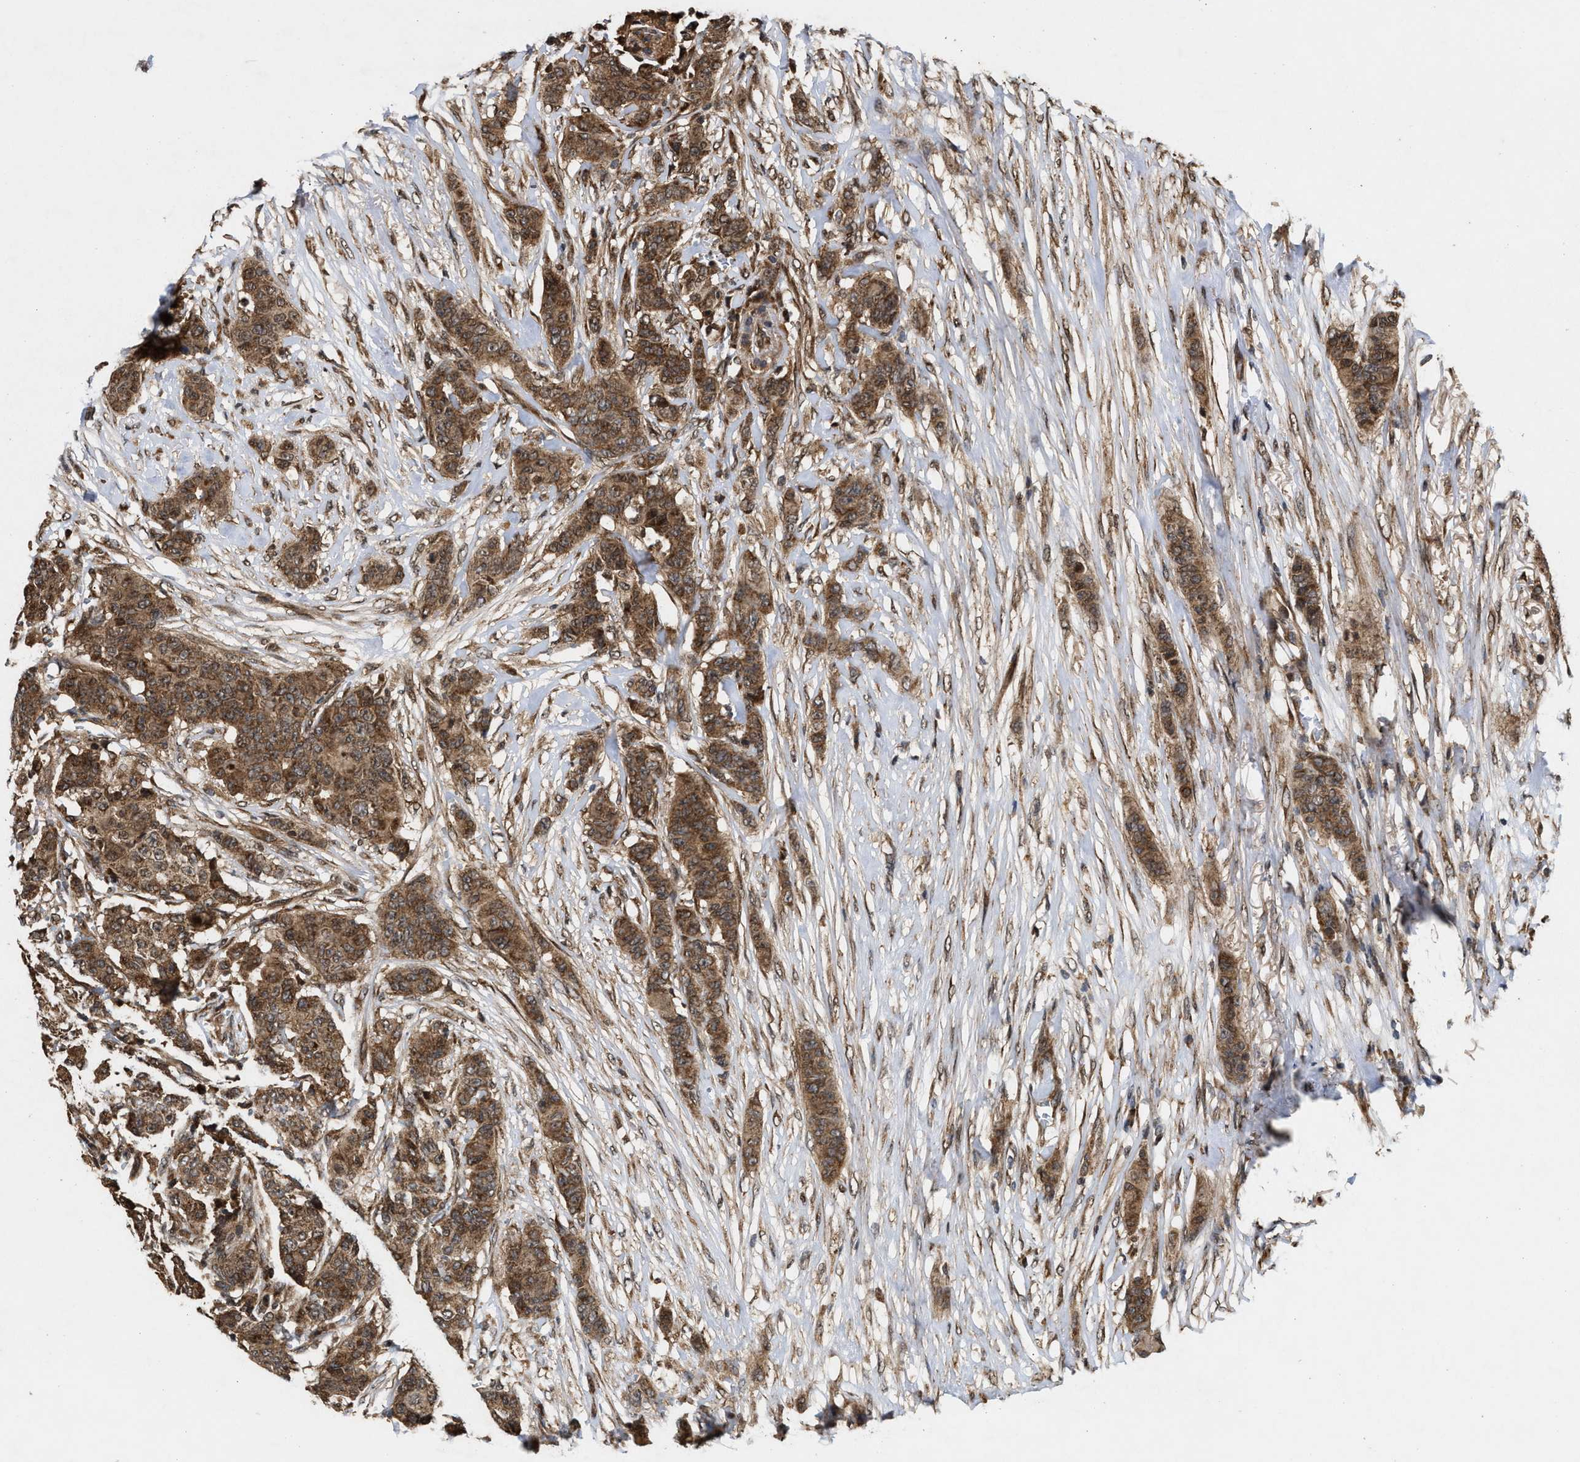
{"staining": {"intensity": "moderate", "quantity": ">75%", "location": "cytoplasmic/membranous"}, "tissue": "breast cancer", "cell_type": "Tumor cells", "image_type": "cancer", "snomed": [{"axis": "morphology", "description": "Duct carcinoma"}, {"axis": "topography", "description": "Breast"}], "caption": "Protein positivity by immunohistochemistry shows moderate cytoplasmic/membranous positivity in approximately >75% of tumor cells in breast cancer.", "gene": "CFLAR", "patient": {"sex": "female", "age": 40}}